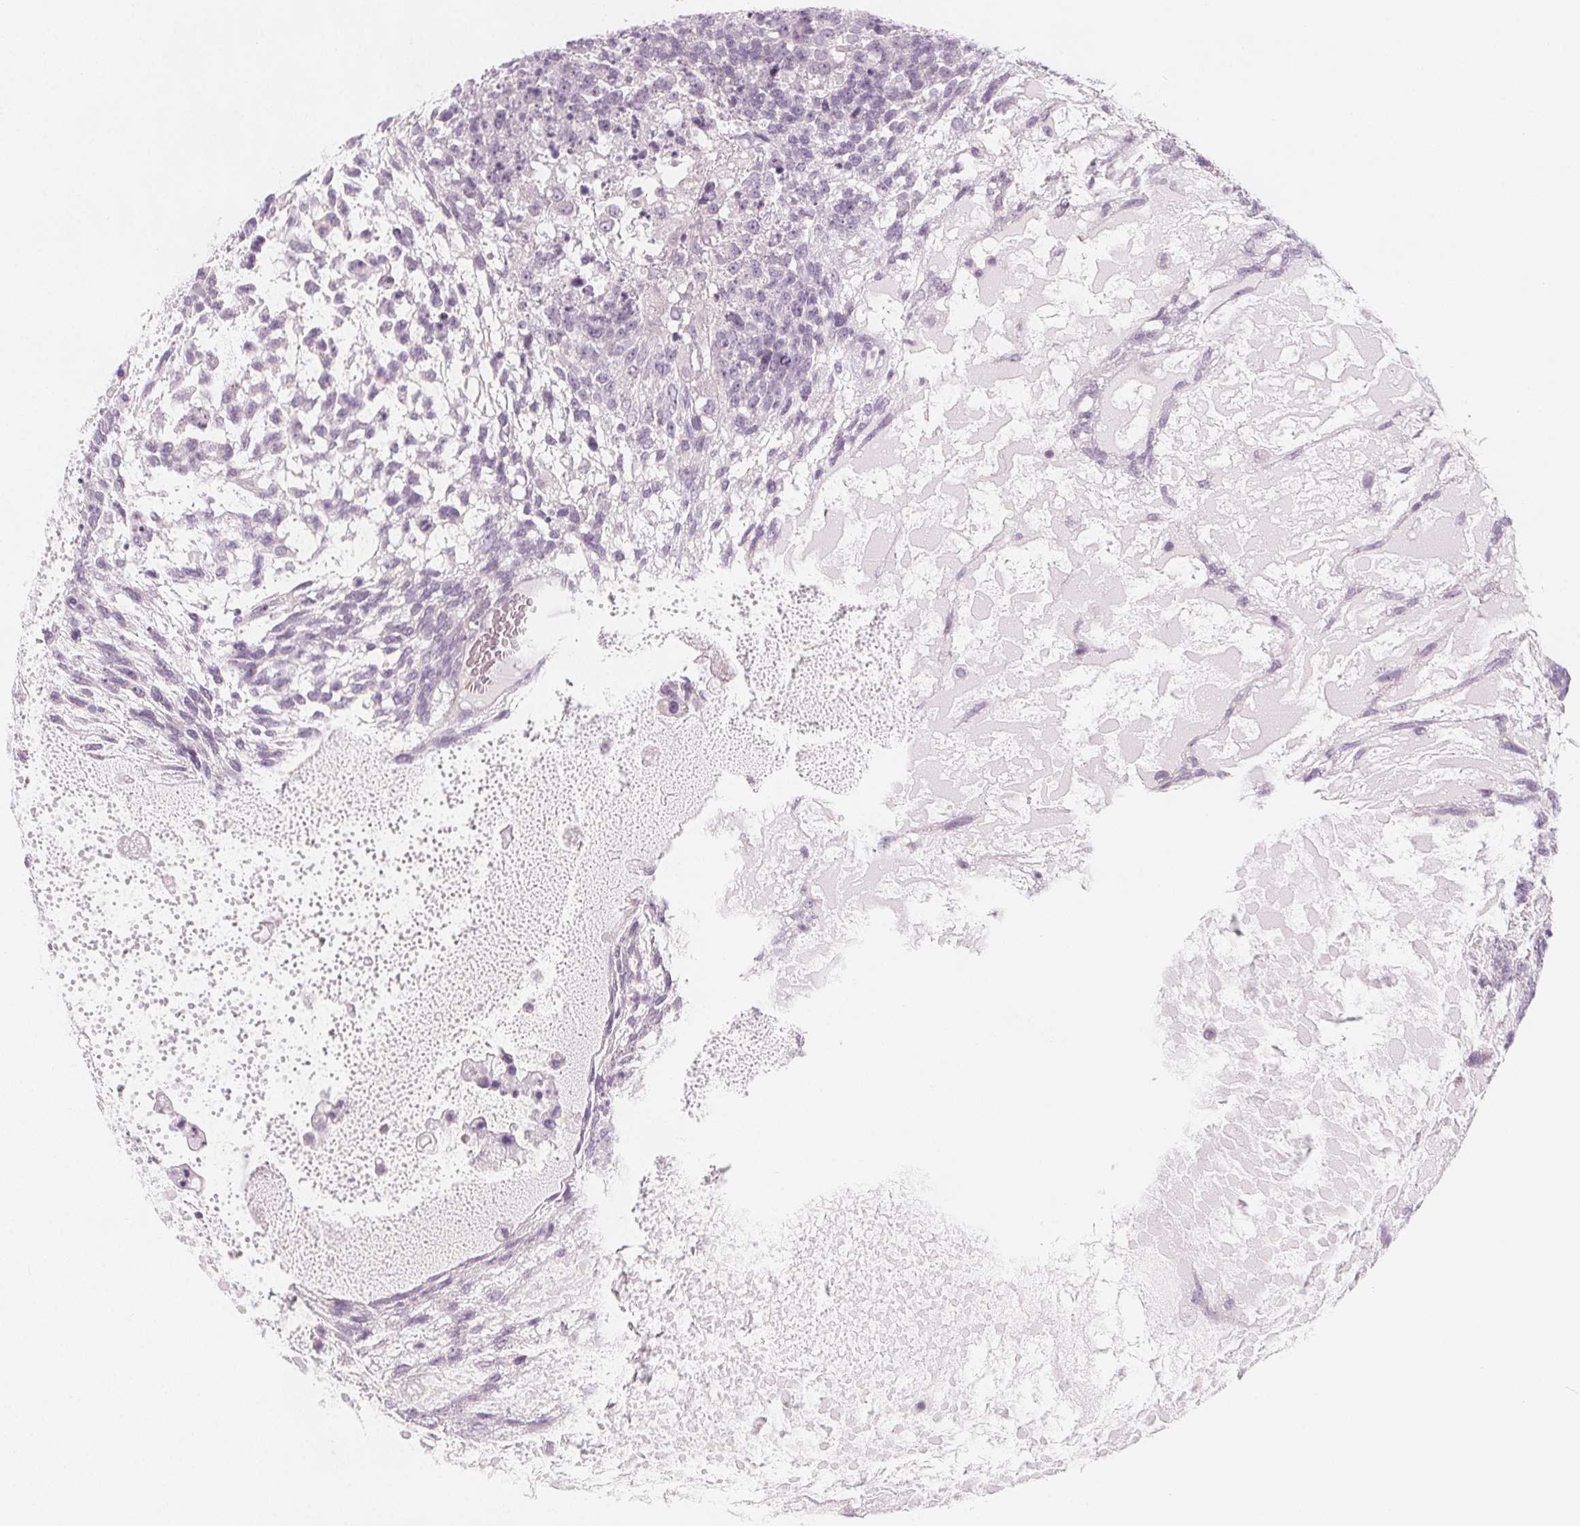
{"staining": {"intensity": "negative", "quantity": "none", "location": "none"}, "tissue": "testis cancer", "cell_type": "Tumor cells", "image_type": "cancer", "snomed": [{"axis": "morphology", "description": "Carcinoma, Embryonal, NOS"}, {"axis": "topography", "description": "Testis"}], "caption": "A high-resolution photomicrograph shows immunohistochemistry staining of testis embryonal carcinoma, which exhibits no significant expression in tumor cells.", "gene": "MAP1A", "patient": {"sex": "male", "age": 23}}